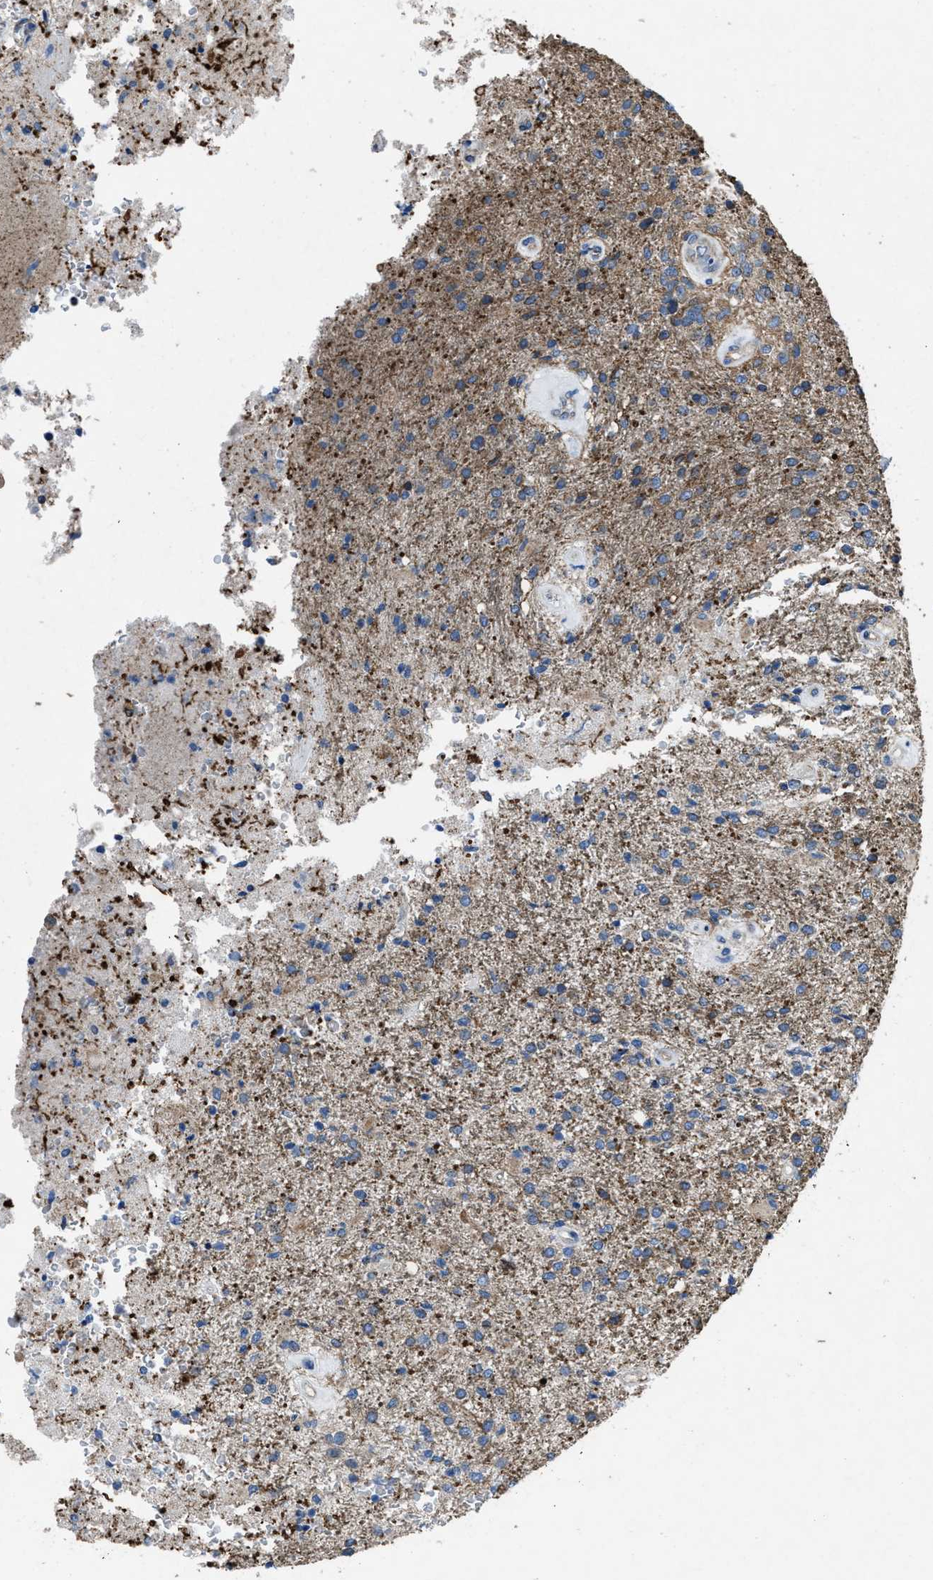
{"staining": {"intensity": "moderate", "quantity": "25%-75%", "location": "cytoplasmic/membranous"}, "tissue": "glioma", "cell_type": "Tumor cells", "image_type": "cancer", "snomed": [{"axis": "morphology", "description": "Normal tissue, NOS"}, {"axis": "morphology", "description": "Glioma, malignant, High grade"}, {"axis": "topography", "description": "Cerebral cortex"}], "caption": "Protein staining shows moderate cytoplasmic/membranous expression in approximately 25%-75% of tumor cells in glioma.", "gene": "DOLPP1", "patient": {"sex": "male", "age": 77}}